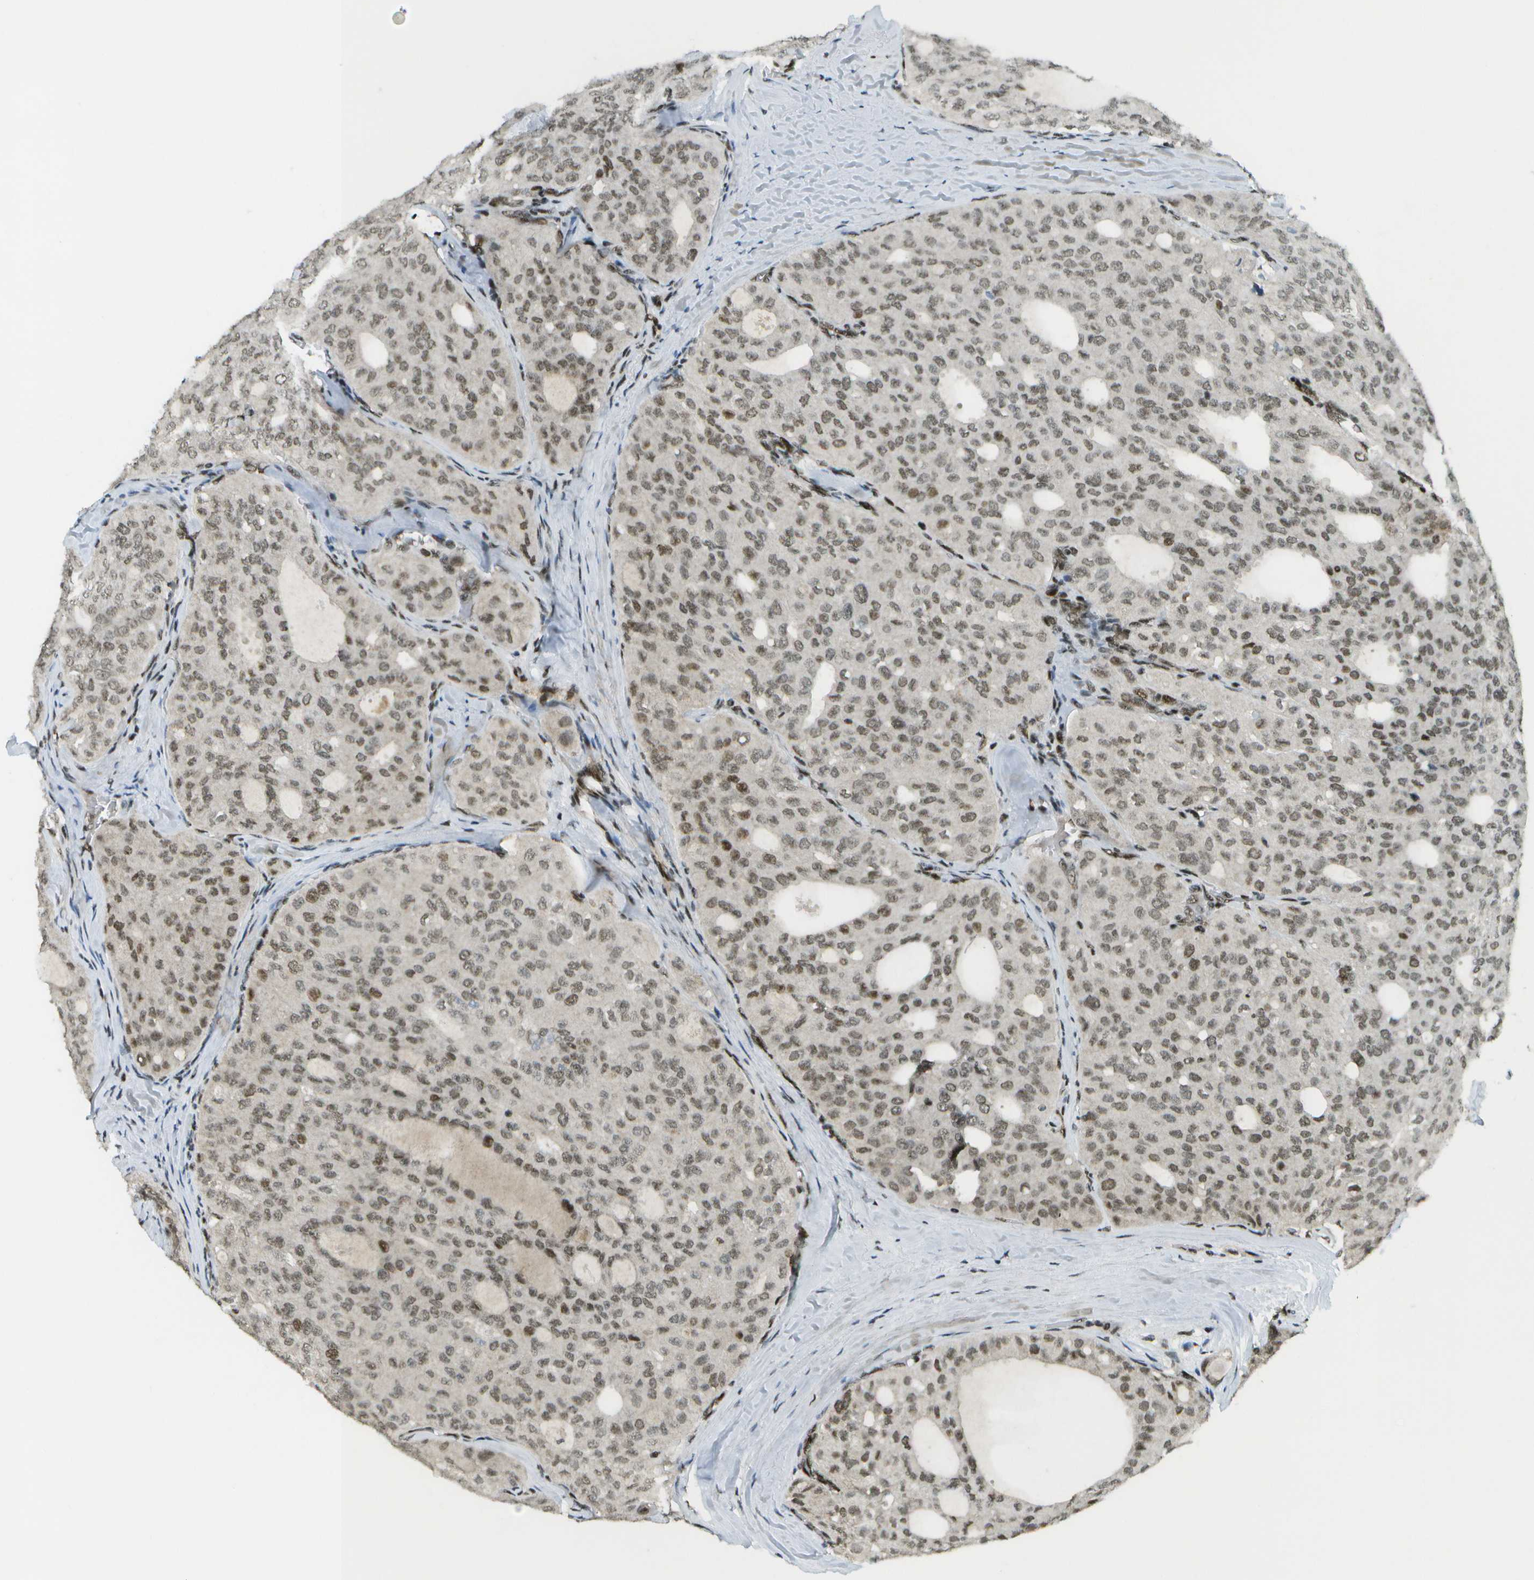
{"staining": {"intensity": "moderate", "quantity": ">75%", "location": "nuclear"}, "tissue": "thyroid cancer", "cell_type": "Tumor cells", "image_type": "cancer", "snomed": [{"axis": "morphology", "description": "Follicular adenoma carcinoma, NOS"}, {"axis": "topography", "description": "Thyroid gland"}], "caption": "Immunohistochemical staining of human thyroid cancer demonstrates medium levels of moderate nuclear positivity in about >75% of tumor cells.", "gene": "IRF7", "patient": {"sex": "male", "age": 75}}